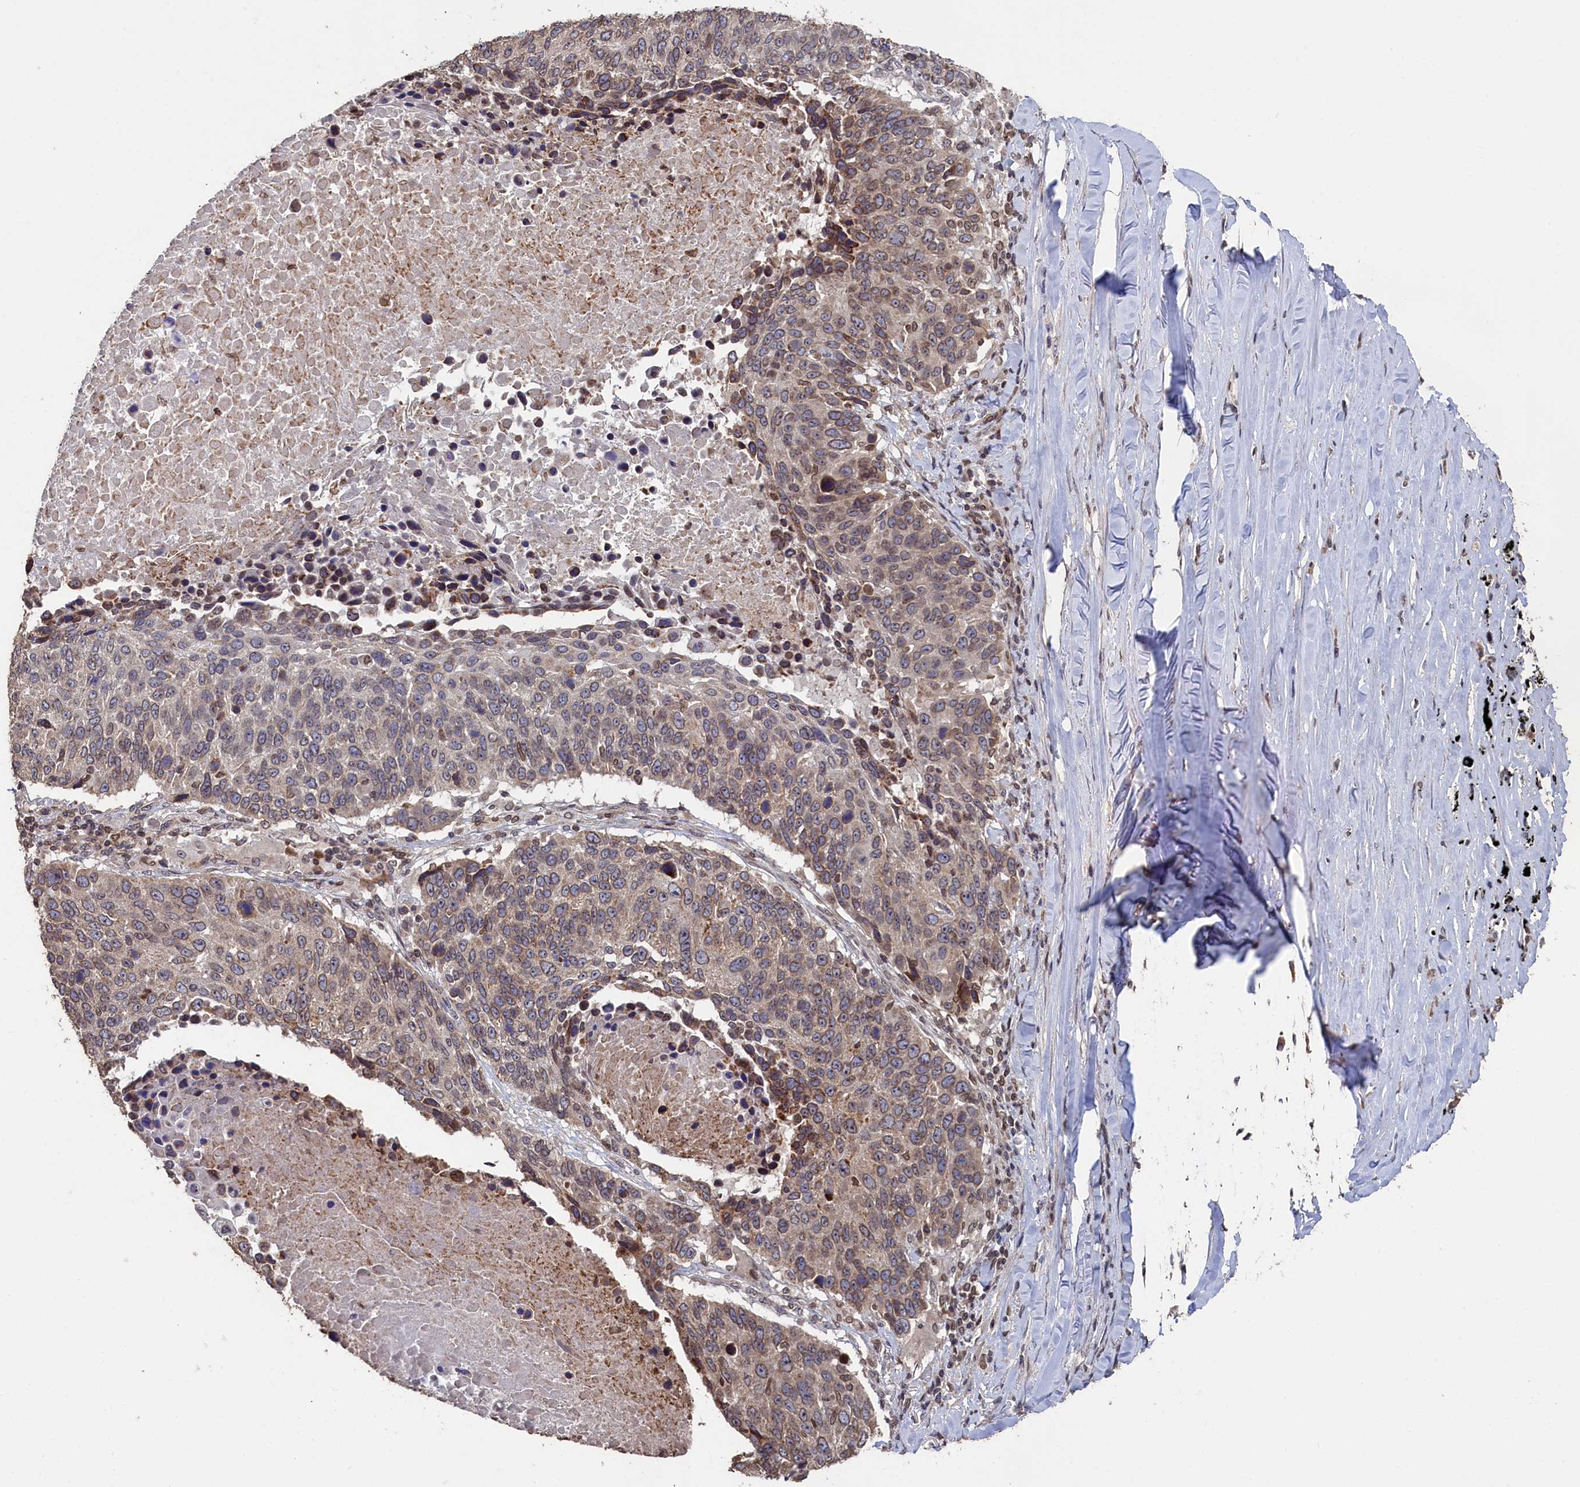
{"staining": {"intensity": "moderate", "quantity": ">75%", "location": "cytoplasmic/membranous,nuclear"}, "tissue": "lung cancer", "cell_type": "Tumor cells", "image_type": "cancer", "snomed": [{"axis": "morphology", "description": "Normal tissue, NOS"}, {"axis": "morphology", "description": "Squamous cell carcinoma, NOS"}, {"axis": "topography", "description": "Lymph node"}, {"axis": "topography", "description": "Lung"}], "caption": "Immunohistochemical staining of lung cancer (squamous cell carcinoma) exhibits moderate cytoplasmic/membranous and nuclear protein staining in about >75% of tumor cells.", "gene": "ANKEF1", "patient": {"sex": "male", "age": 66}}